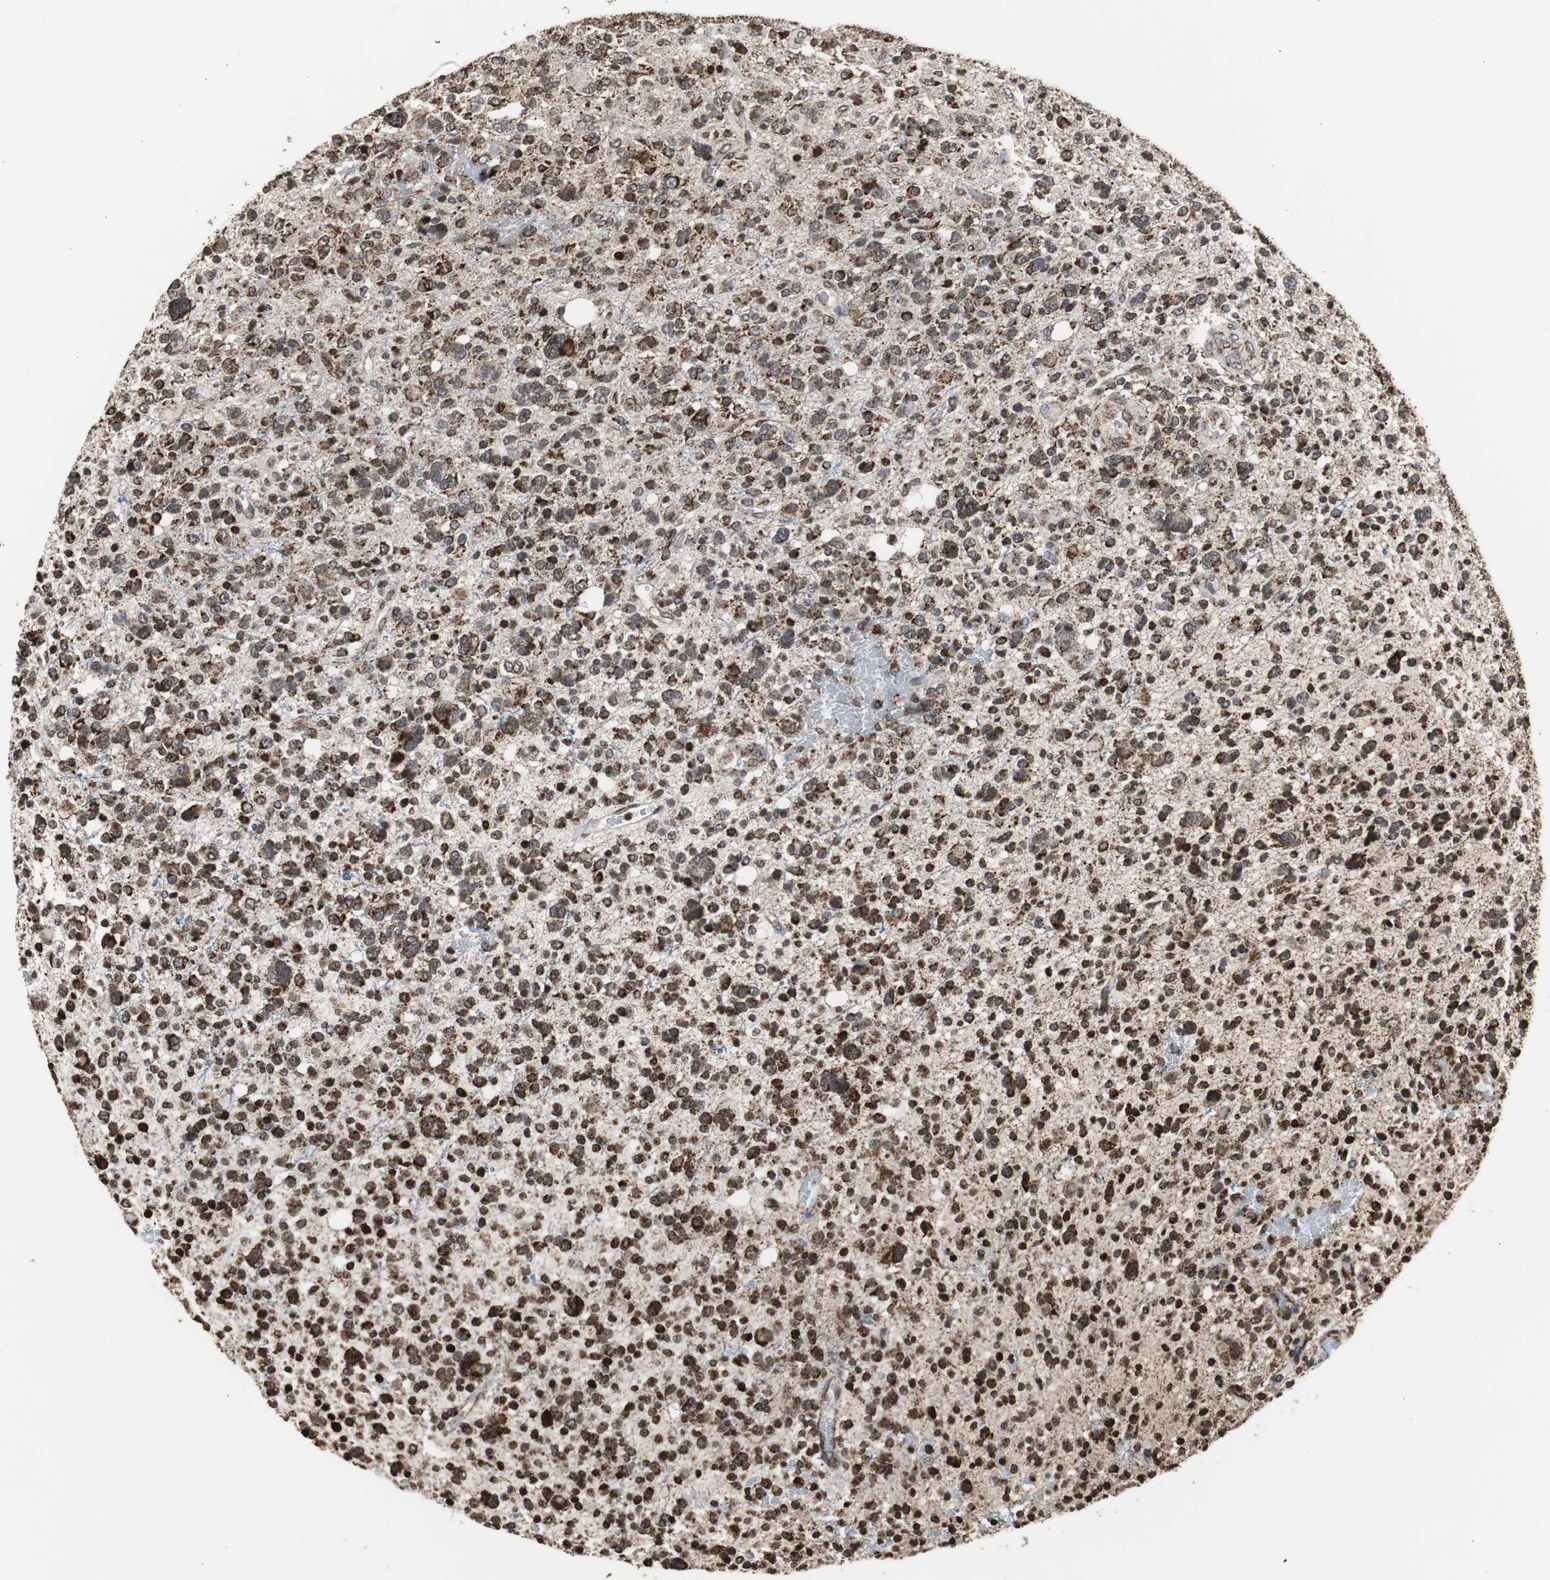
{"staining": {"intensity": "strong", "quantity": ">75%", "location": "cytoplasmic/membranous"}, "tissue": "glioma", "cell_type": "Tumor cells", "image_type": "cancer", "snomed": [{"axis": "morphology", "description": "Glioma, malignant, High grade"}, {"axis": "topography", "description": "Brain"}], "caption": "Protein expression analysis of glioma demonstrates strong cytoplasmic/membranous staining in about >75% of tumor cells.", "gene": "HSPA9", "patient": {"sex": "male", "age": 48}}